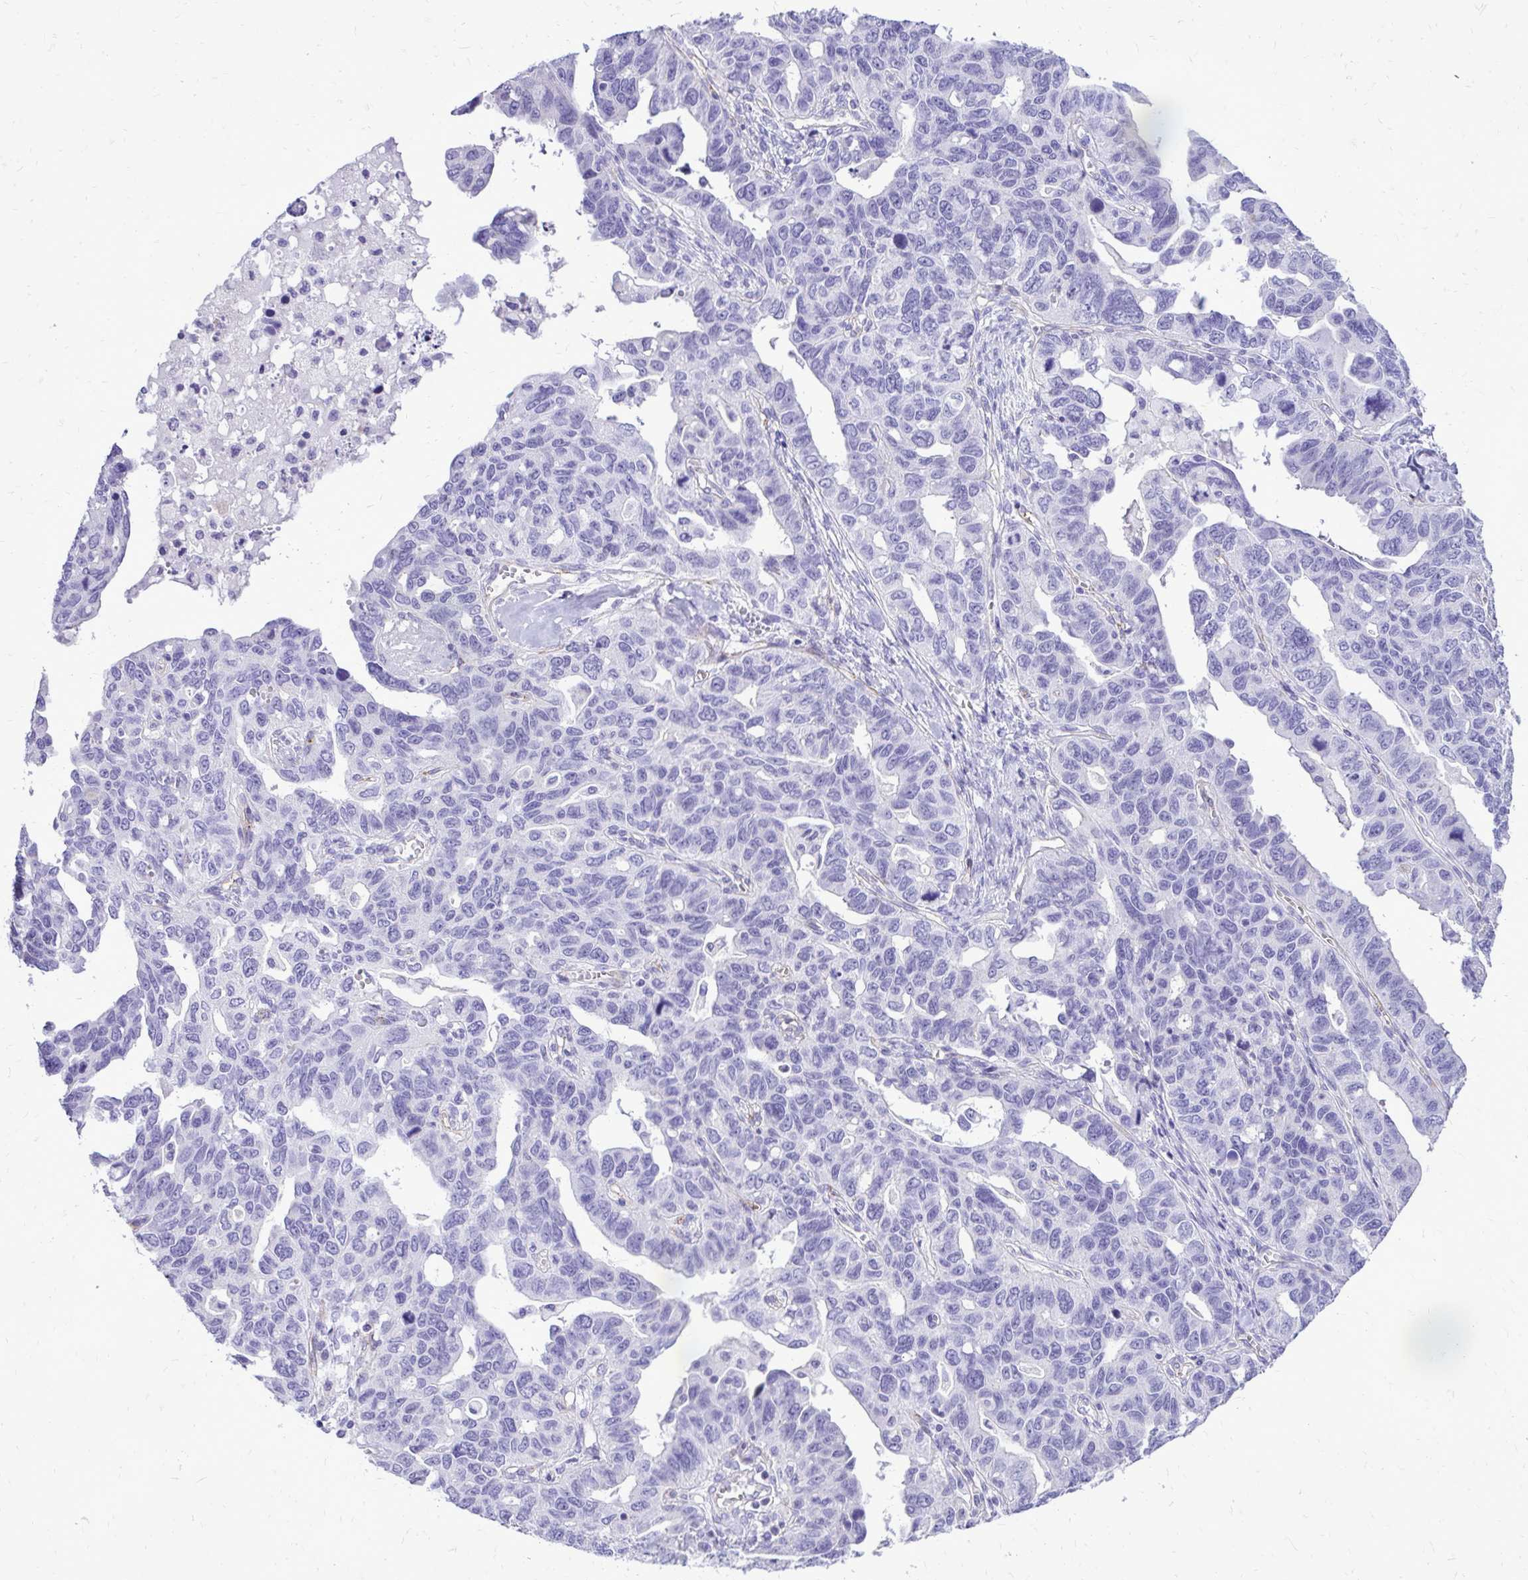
{"staining": {"intensity": "negative", "quantity": "none", "location": "none"}, "tissue": "ovarian cancer", "cell_type": "Tumor cells", "image_type": "cancer", "snomed": [{"axis": "morphology", "description": "Cystadenocarcinoma, serous, NOS"}, {"axis": "topography", "description": "Ovary"}], "caption": "Immunohistochemical staining of ovarian cancer (serous cystadenocarcinoma) displays no significant positivity in tumor cells.", "gene": "PELI3", "patient": {"sex": "female", "age": 69}}